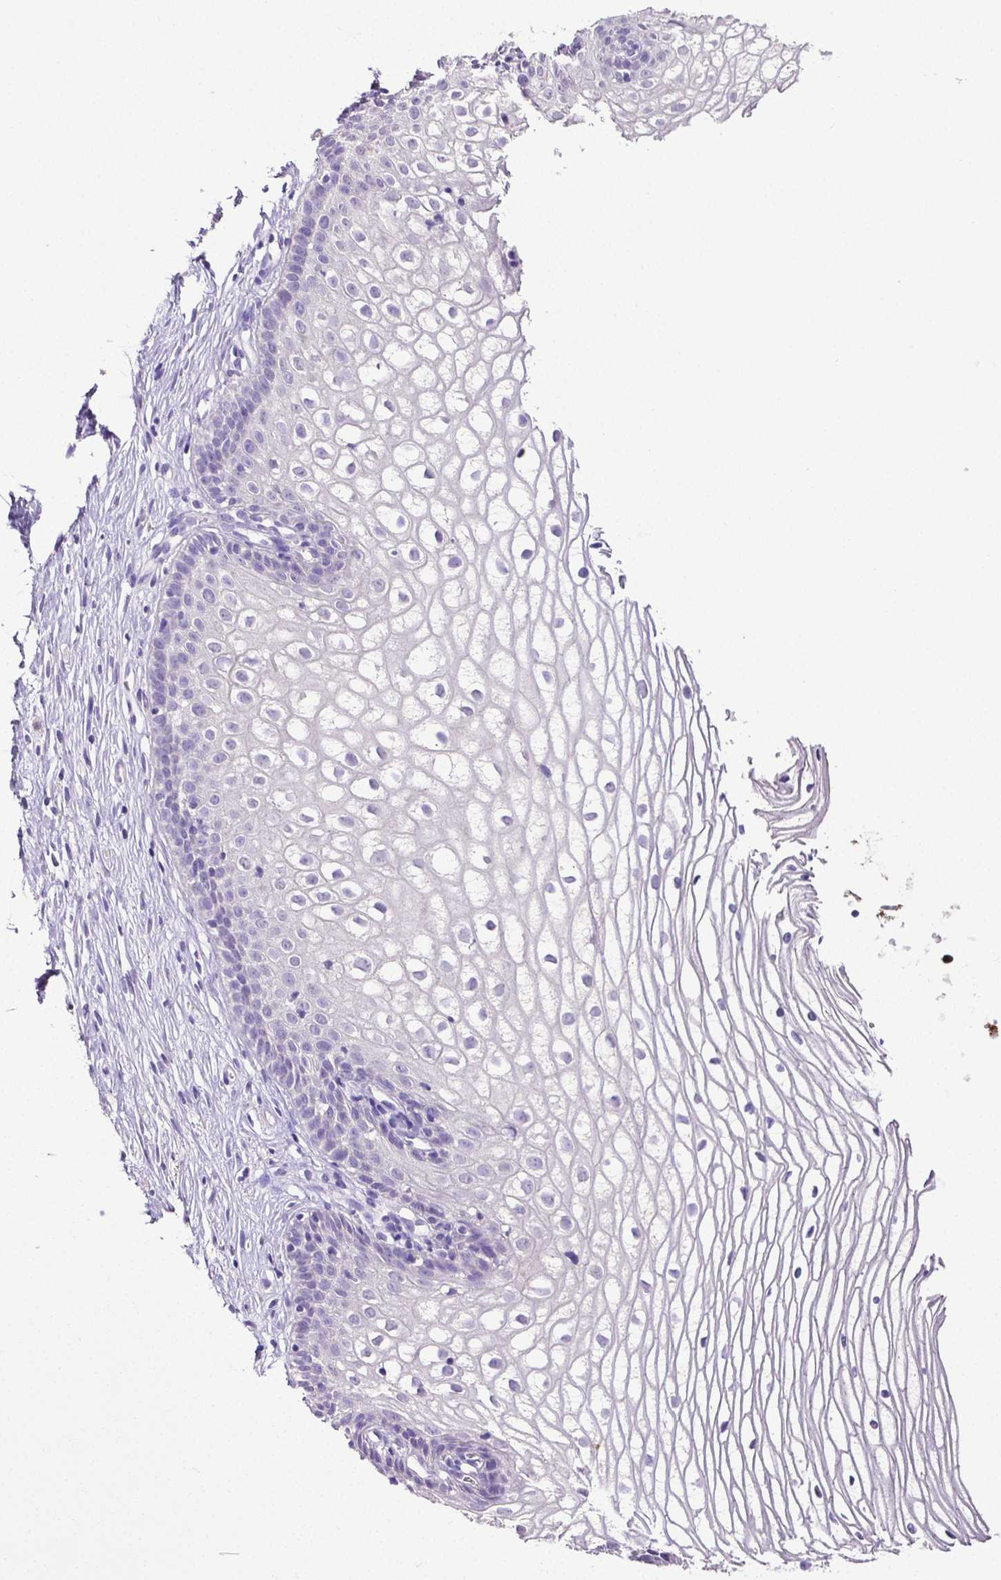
{"staining": {"intensity": "negative", "quantity": "none", "location": "none"}, "tissue": "cervix", "cell_type": "Glandular cells", "image_type": "normal", "snomed": [{"axis": "morphology", "description": "Normal tissue, NOS"}, {"axis": "topography", "description": "Cervix"}], "caption": "High power microscopy histopathology image of an IHC photomicrograph of benign cervix, revealing no significant positivity in glandular cells. (IHC, brightfield microscopy, high magnification).", "gene": "MMP9", "patient": {"sex": "female", "age": 40}}